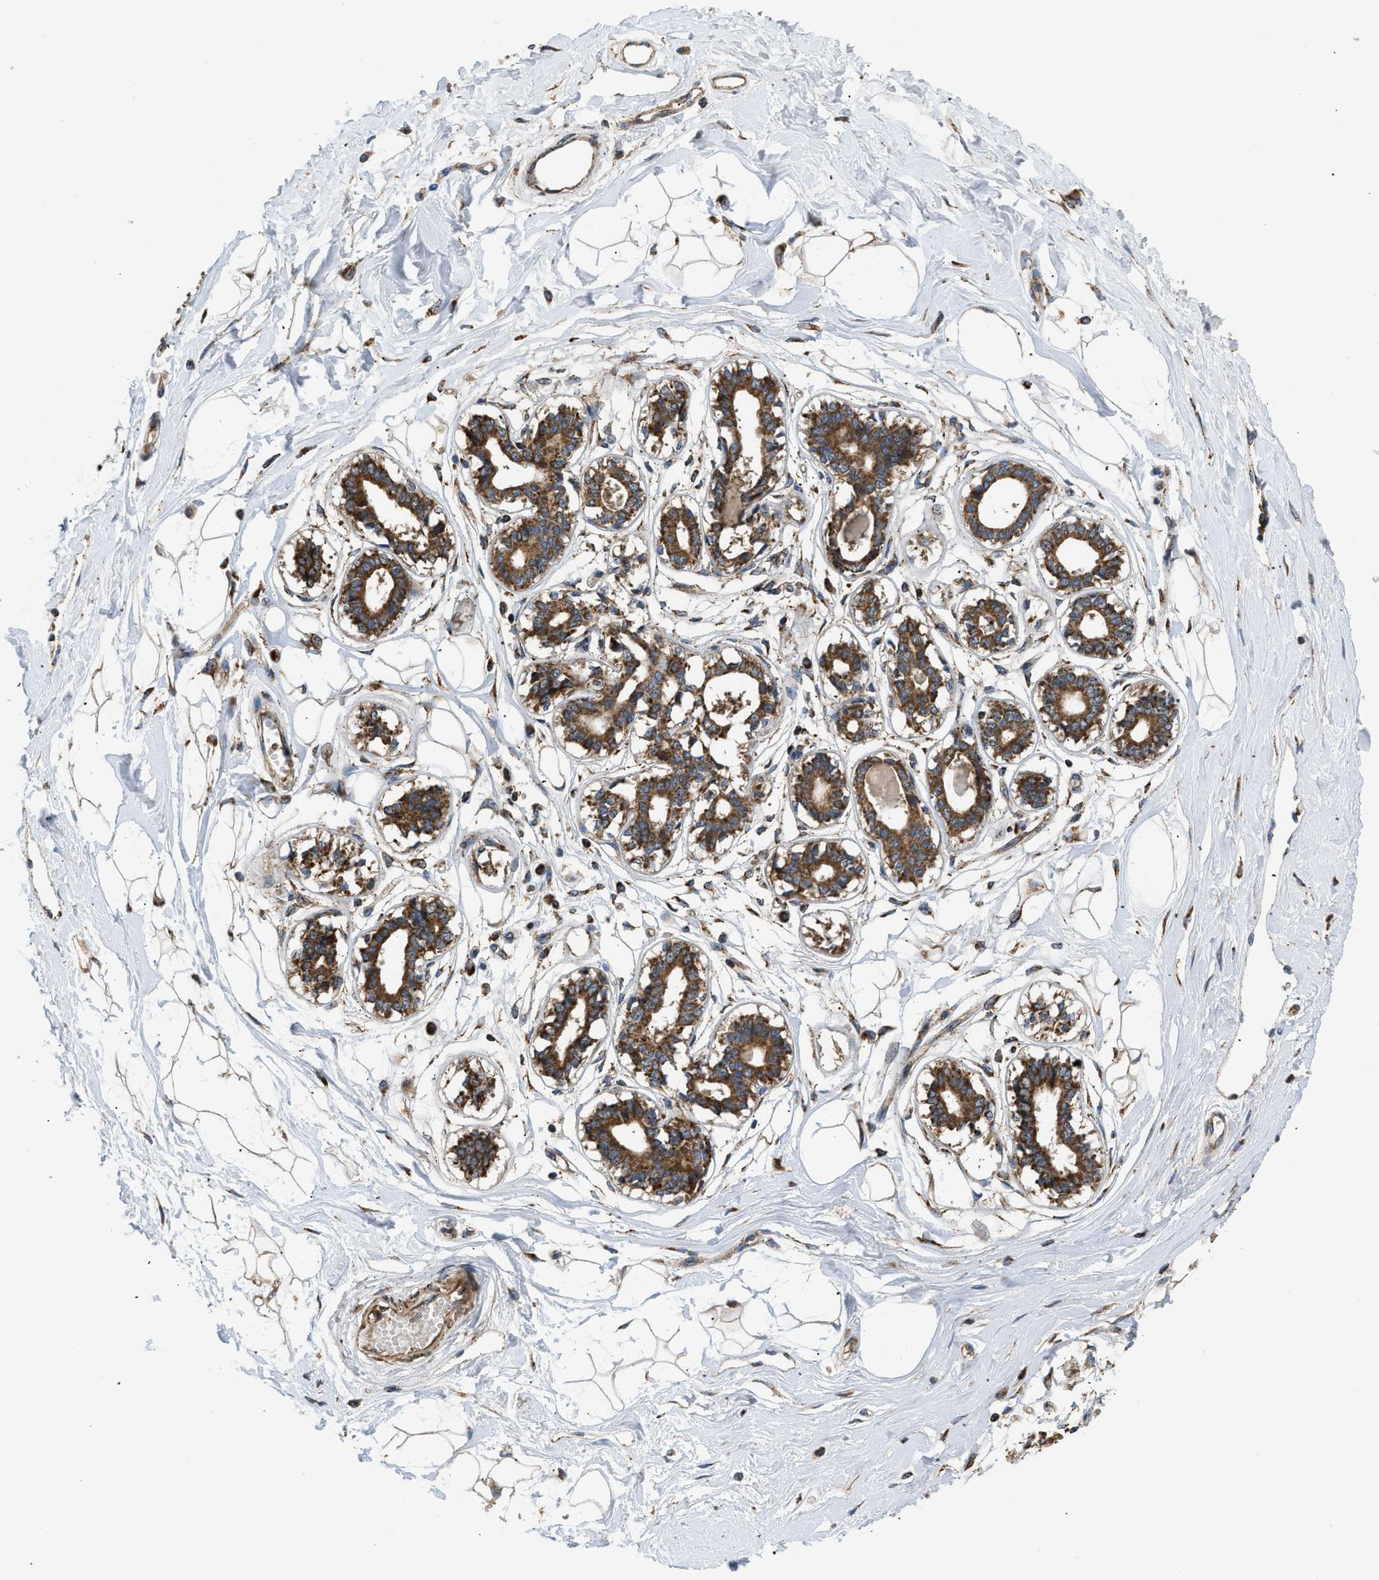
{"staining": {"intensity": "moderate", "quantity": ">75%", "location": "cytoplasmic/membranous"}, "tissue": "breast", "cell_type": "Adipocytes", "image_type": "normal", "snomed": [{"axis": "morphology", "description": "Normal tissue, NOS"}, {"axis": "topography", "description": "Breast"}], "caption": "The image demonstrates immunohistochemical staining of unremarkable breast. There is moderate cytoplasmic/membranous expression is identified in approximately >75% of adipocytes. (DAB (3,3'-diaminobenzidine) = brown stain, brightfield microscopy at high magnification).", "gene": "OPTN", "patient": {"sex": "female", "age": 45}}